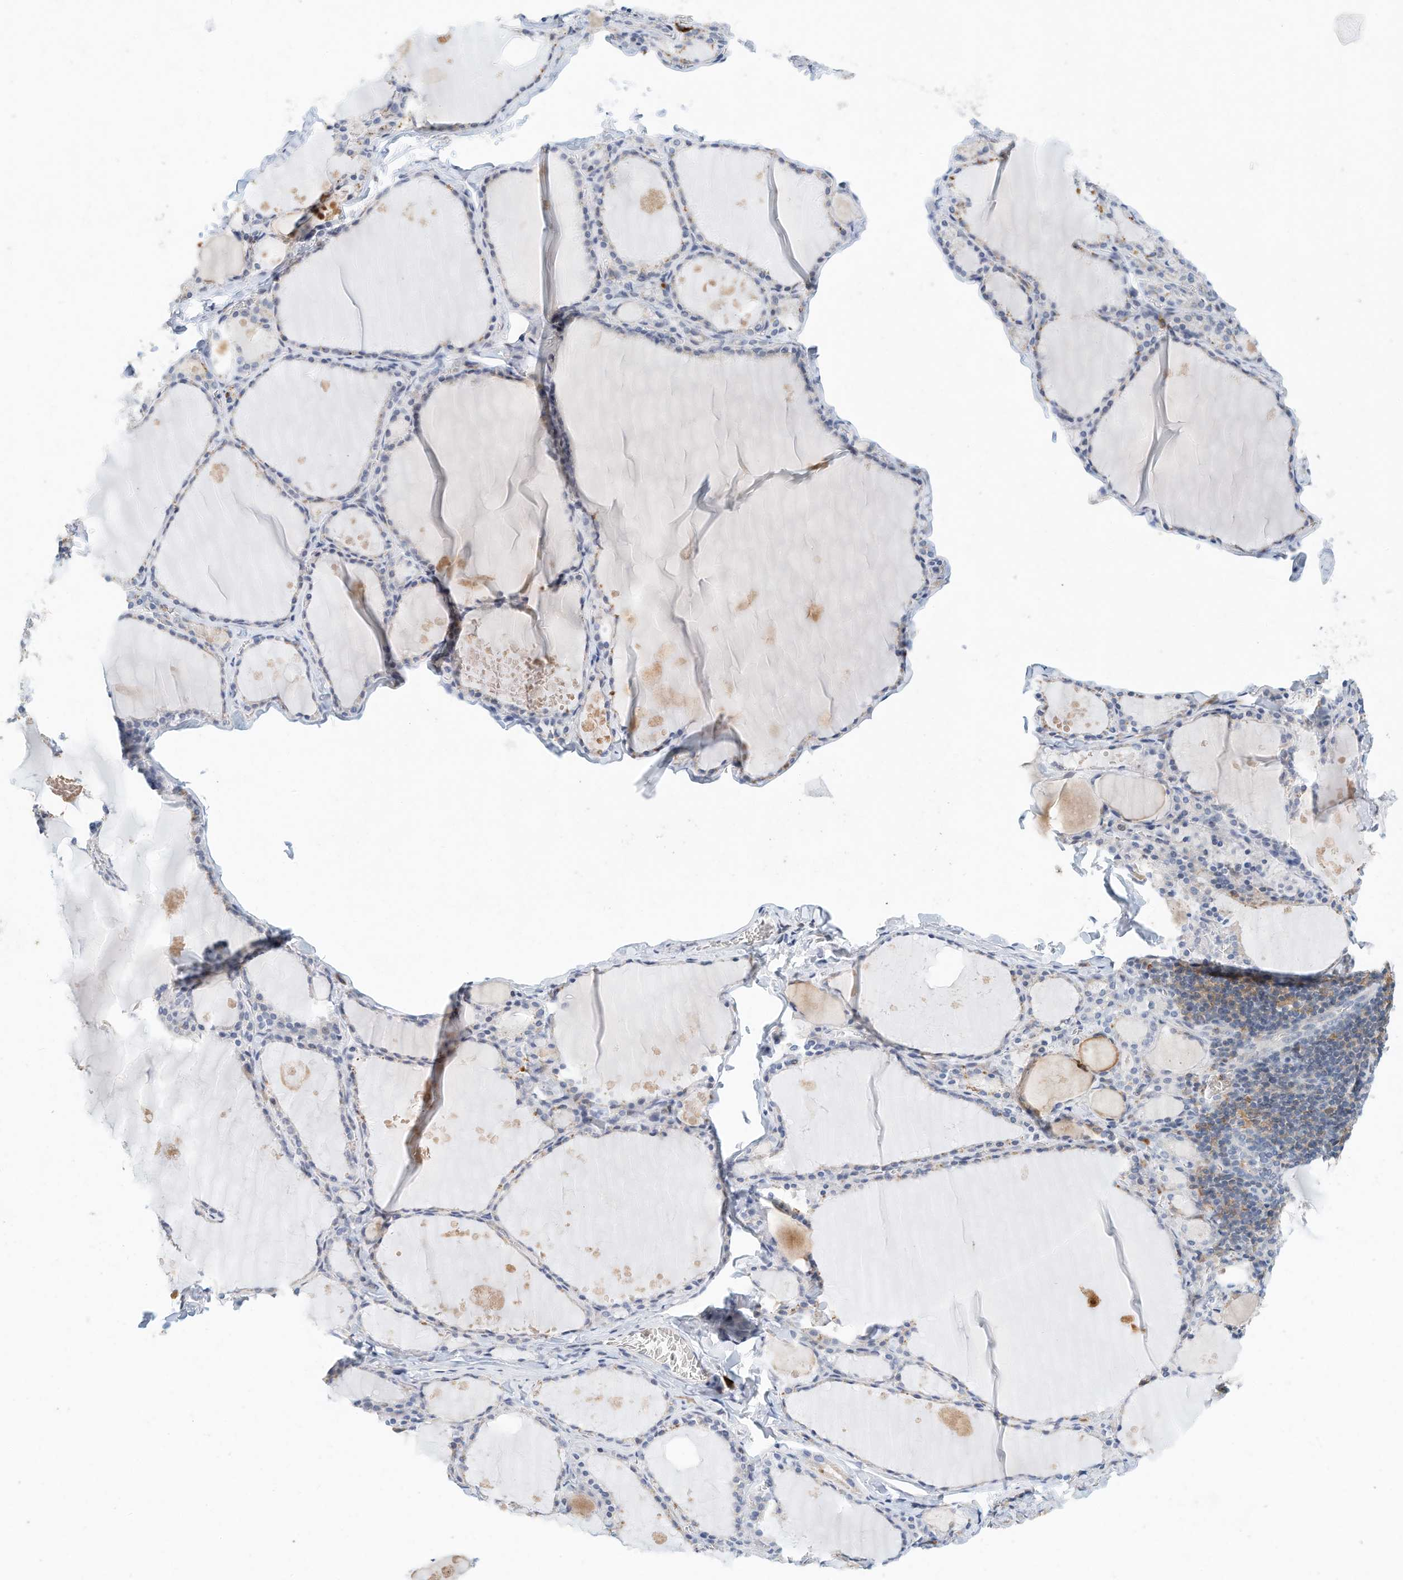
{"staining": {"intensity": "negative", "quantity": "none", "location": "none"}, "tissue": "thyroid gland", "cell_type": "Glandular cells", "image_type": "normal", "snomed": [{"axis": "morphology", "description": "Normal tissue, NOS"}, {"axis": "topography", "description": "Thyroid gland"}], "caption": "Protein analysis of unremarkable thyroid gland displays no significant staining in glandular cells.", "gene": "MICAL1", "patient": {"sex": "male", "age": 56}}